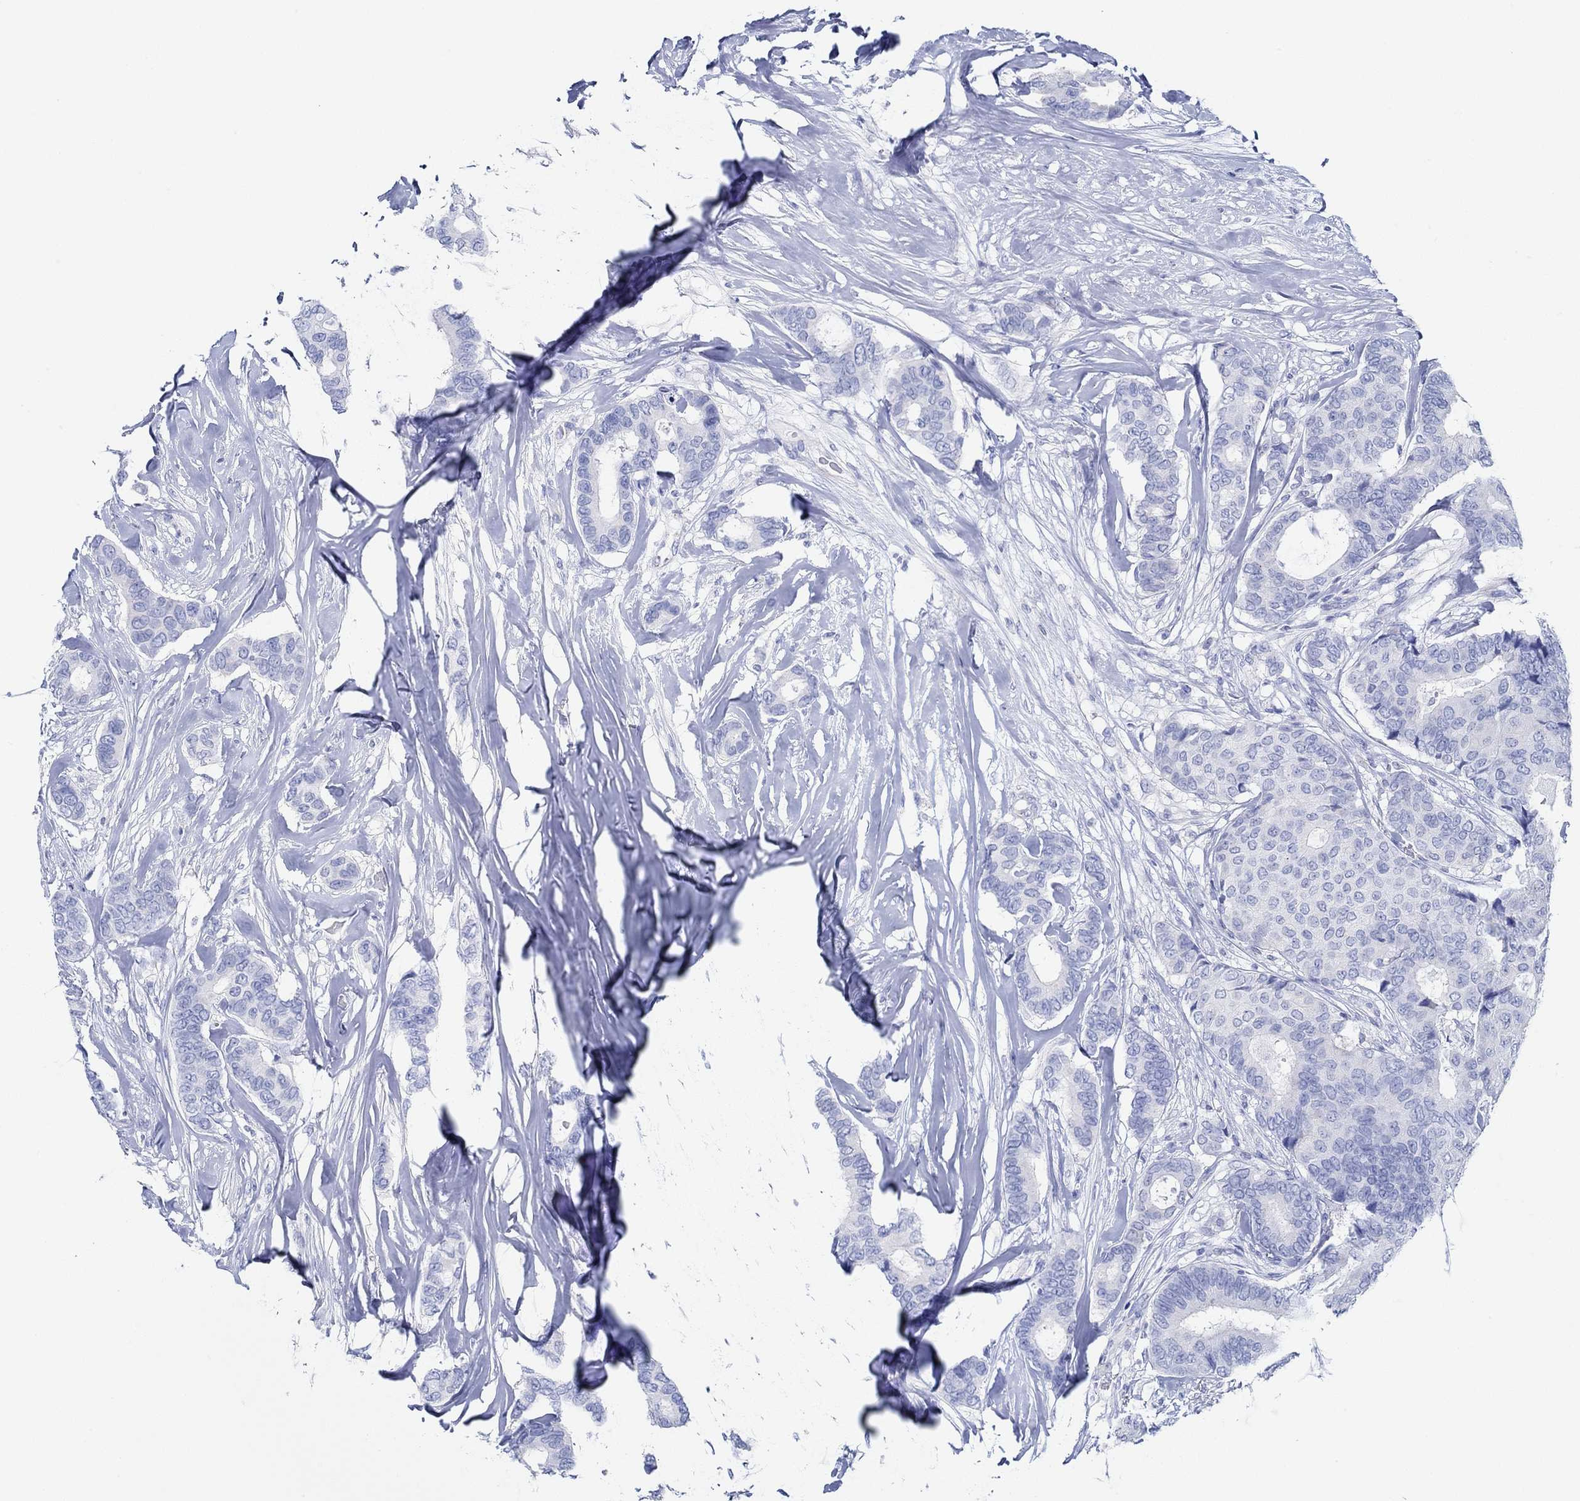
{"staining": {"intensity": "negative", "quantity": "none", "location": "none"}, "tissue": "breast cancer", "cell_type": "Tumor cells", "image_type": "cancer", "snomed": [{"axis": "morphology", "description": "Duct carcinoma"}, {"axis": "topography", "description": "Breast"}], "caption": "Immunohistochemistry (IHC) image of breast cancer stained for a protein (brown), which reveals no staining in tumor cells. The staining is performed using DAB (3,3'-diaminobenzidine) brown chromogen with nuclei counter-stained in using hematoxylin.", "gene": "IGFBP6", "patient": {"sex": "female", "age": 75}}